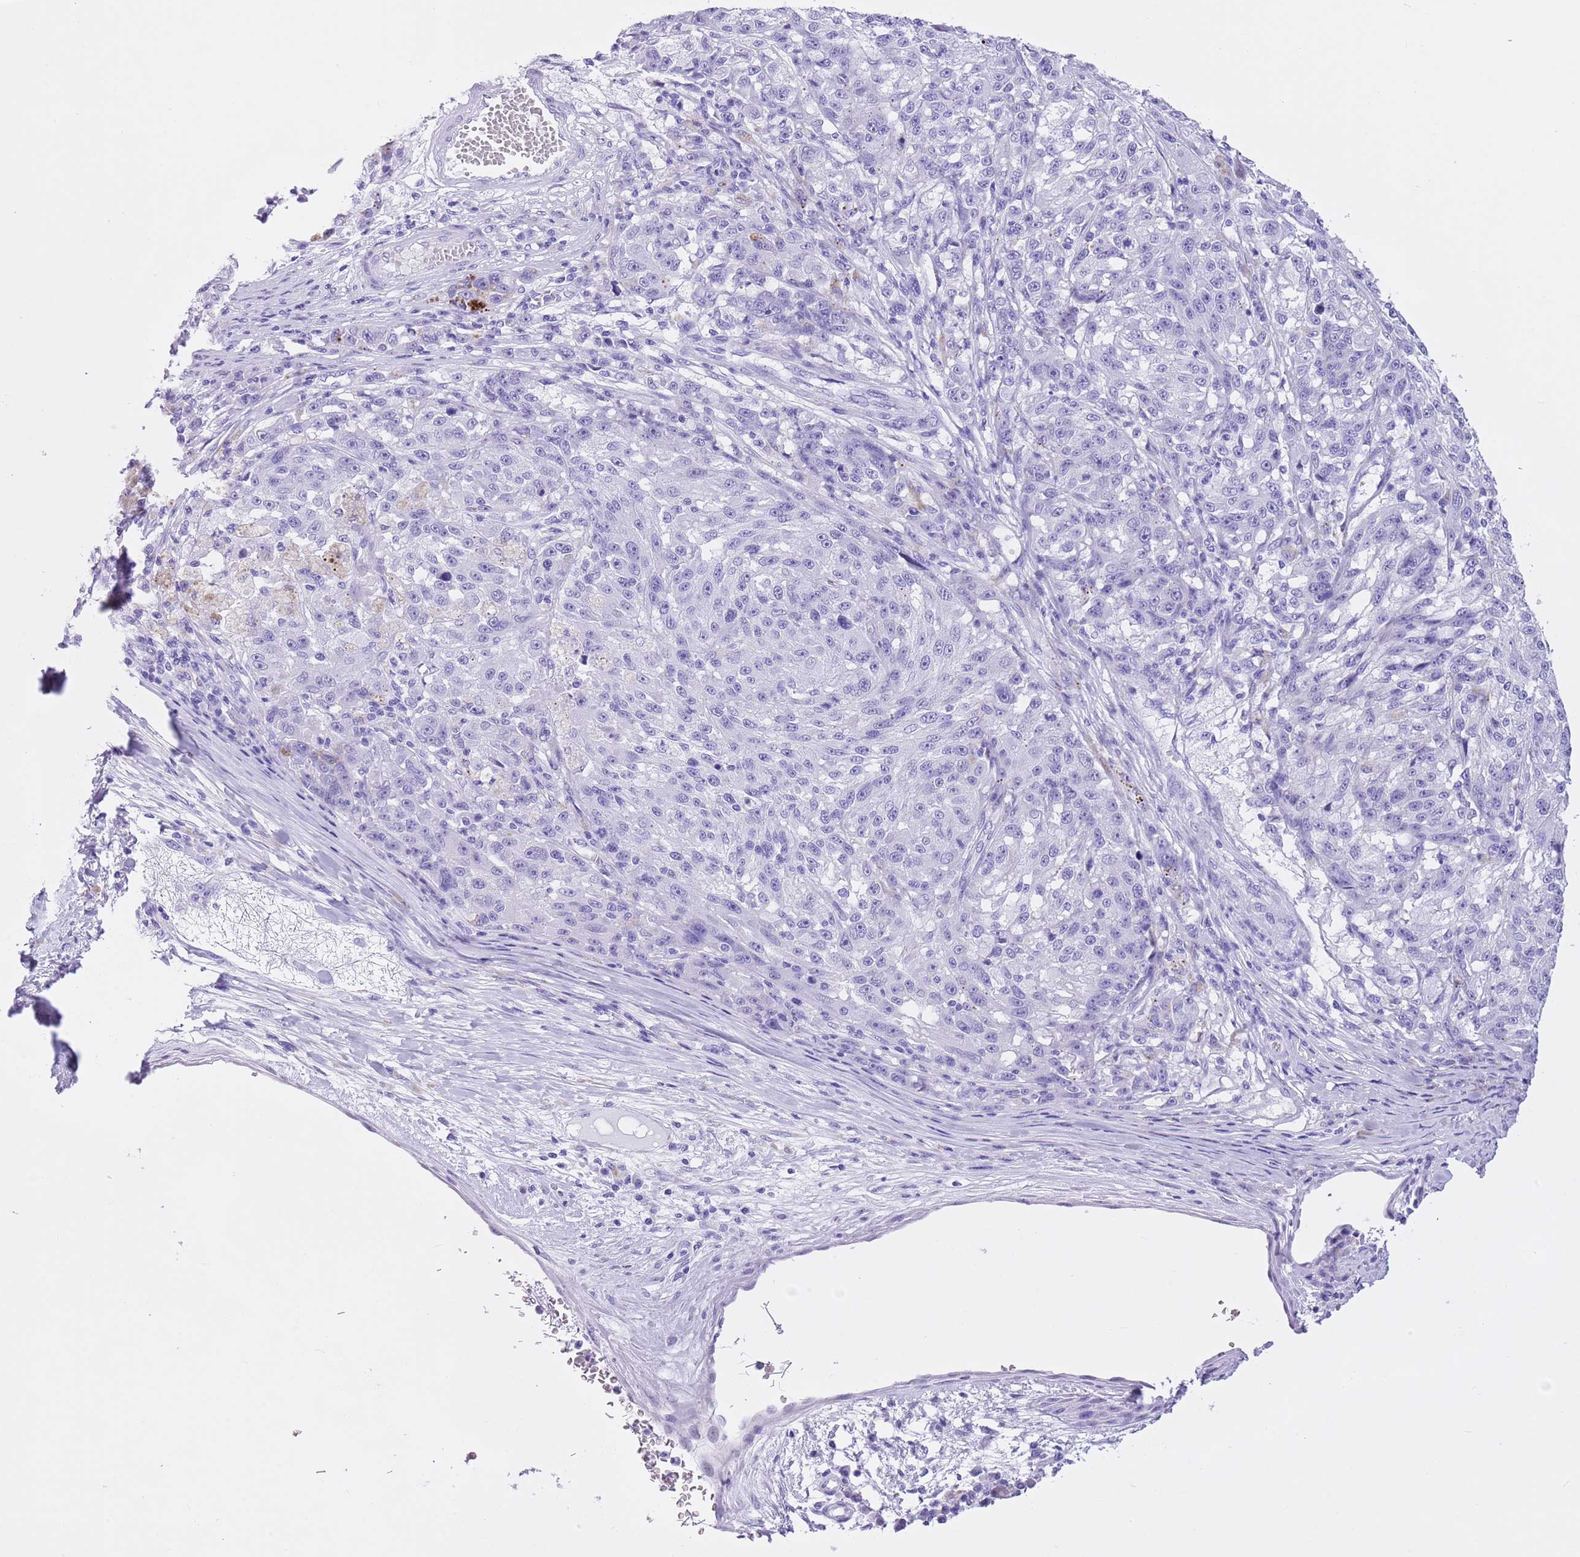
{"staining": {"intensity": "negative", "quantity": "none", "location": "none"}, "tissue": "melanoma", "cell_type": "Tumor cells", "image_type": "cancer", "snomed": [{"axis": "morphology", "description": "Malignant melanoma, NOS"}, {"axis": "topography", "description": "Skin"}], "caption": "Human melanoma stained for a protein using immunohistochemistry (IHC) demonstrates no staining in tumor cells.", "gene": "TMEM185B", "patient": {"sex": "male", "age": 53}}